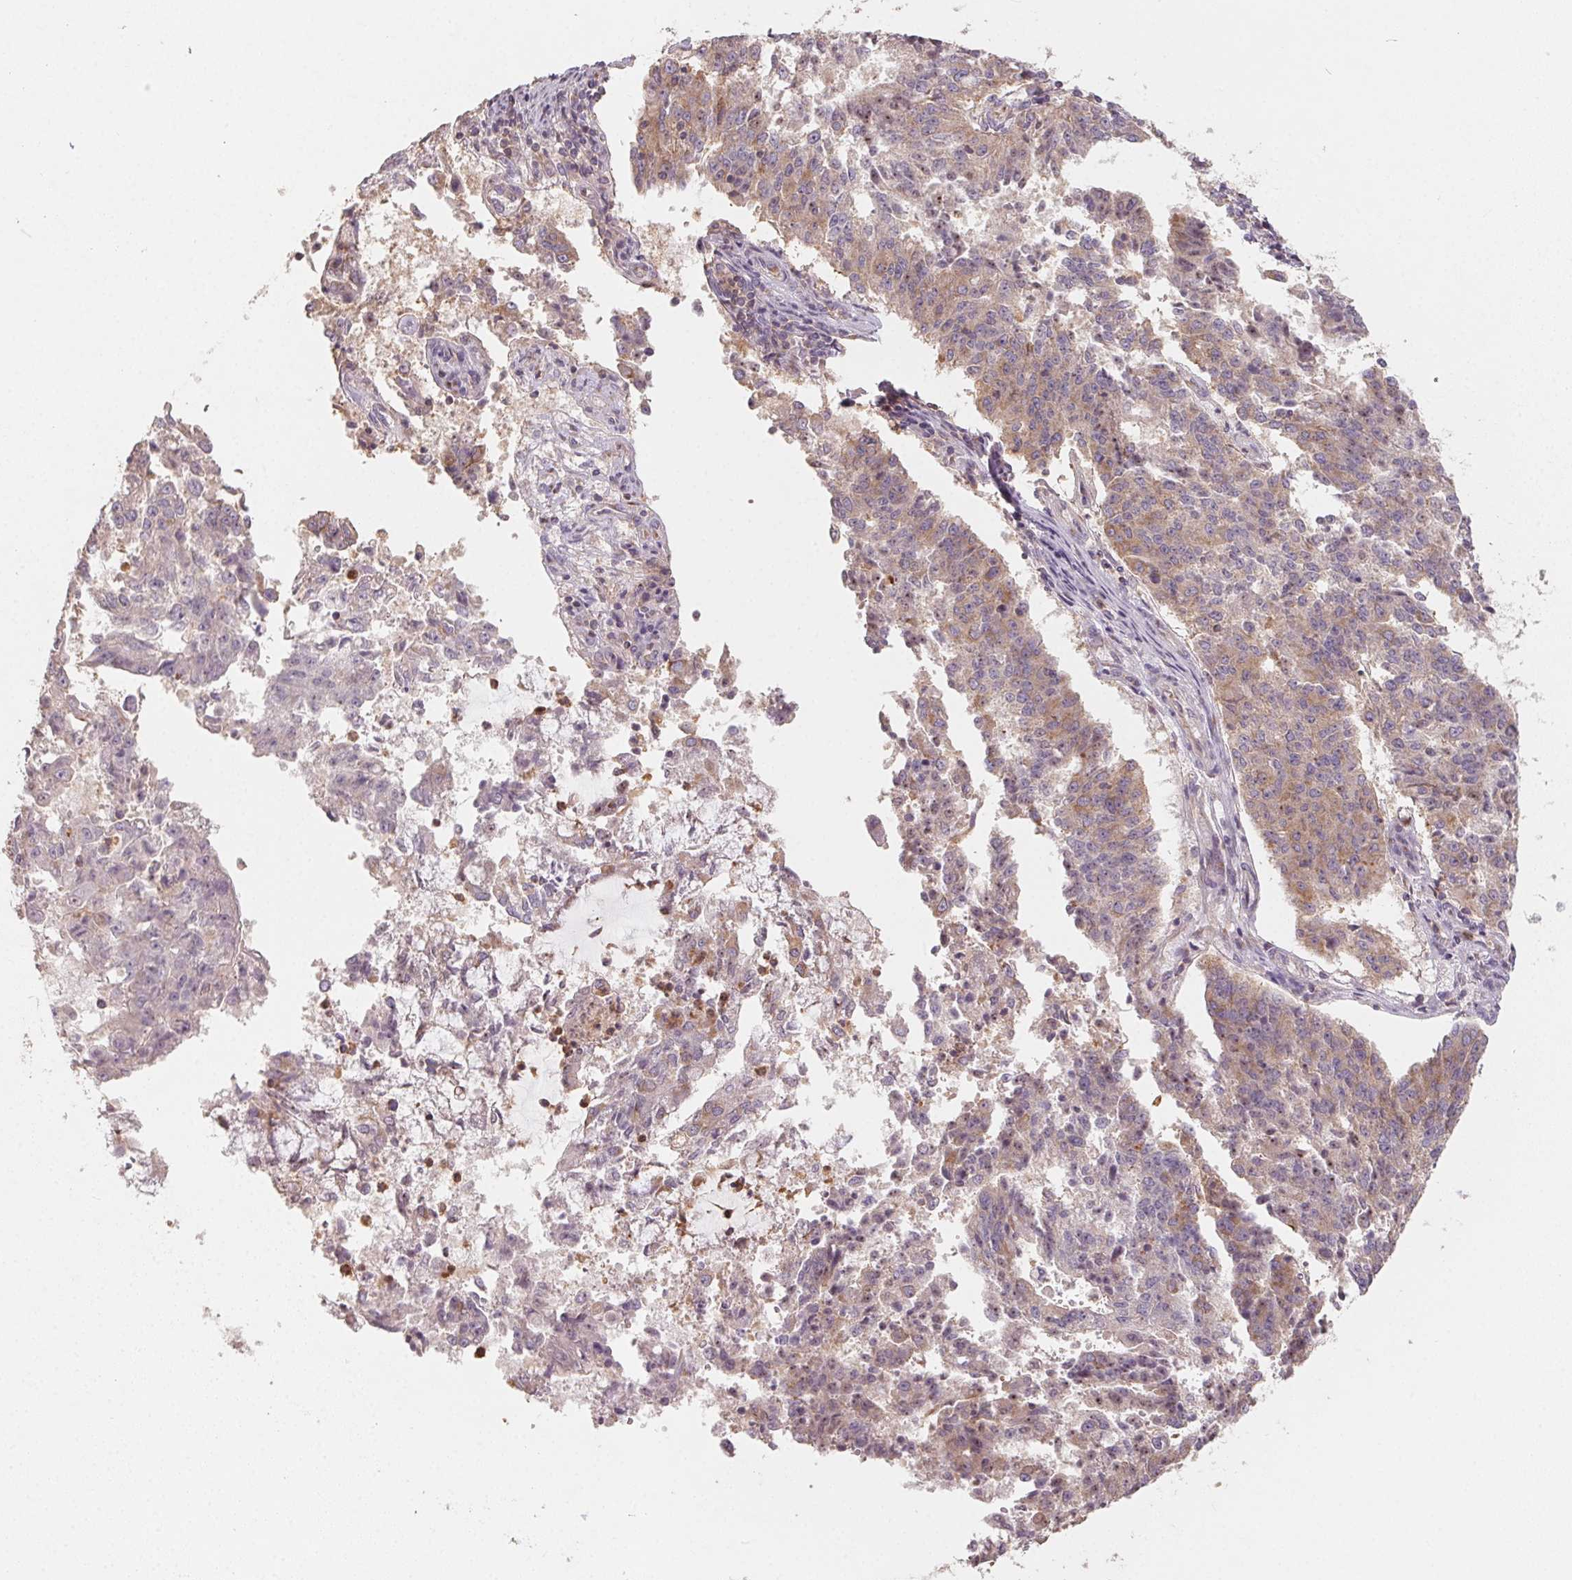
{"staining": {"intensity": "moderate", "quantity": "25%-75%", "location": "cytoplasmic/membranous"}, "tissue": "endometrial cancer", "cell_type": "Tumor cells", "image_type": "cancer", "snomed": [{"axis": "morphology", "description": "Adenocarcinoma, NOS"}, {"axis": "topography", "description": "Endometrium"}], "caption": "Immunohistochemical staining of human endometrial cancer (adenocarcinoma) displays moderate cytoplasmic/membranous protein positivity in about 25%-75% of tumor cells.", "gene": "AP1S1", "patient": {"sex": "female", "age": 82}}